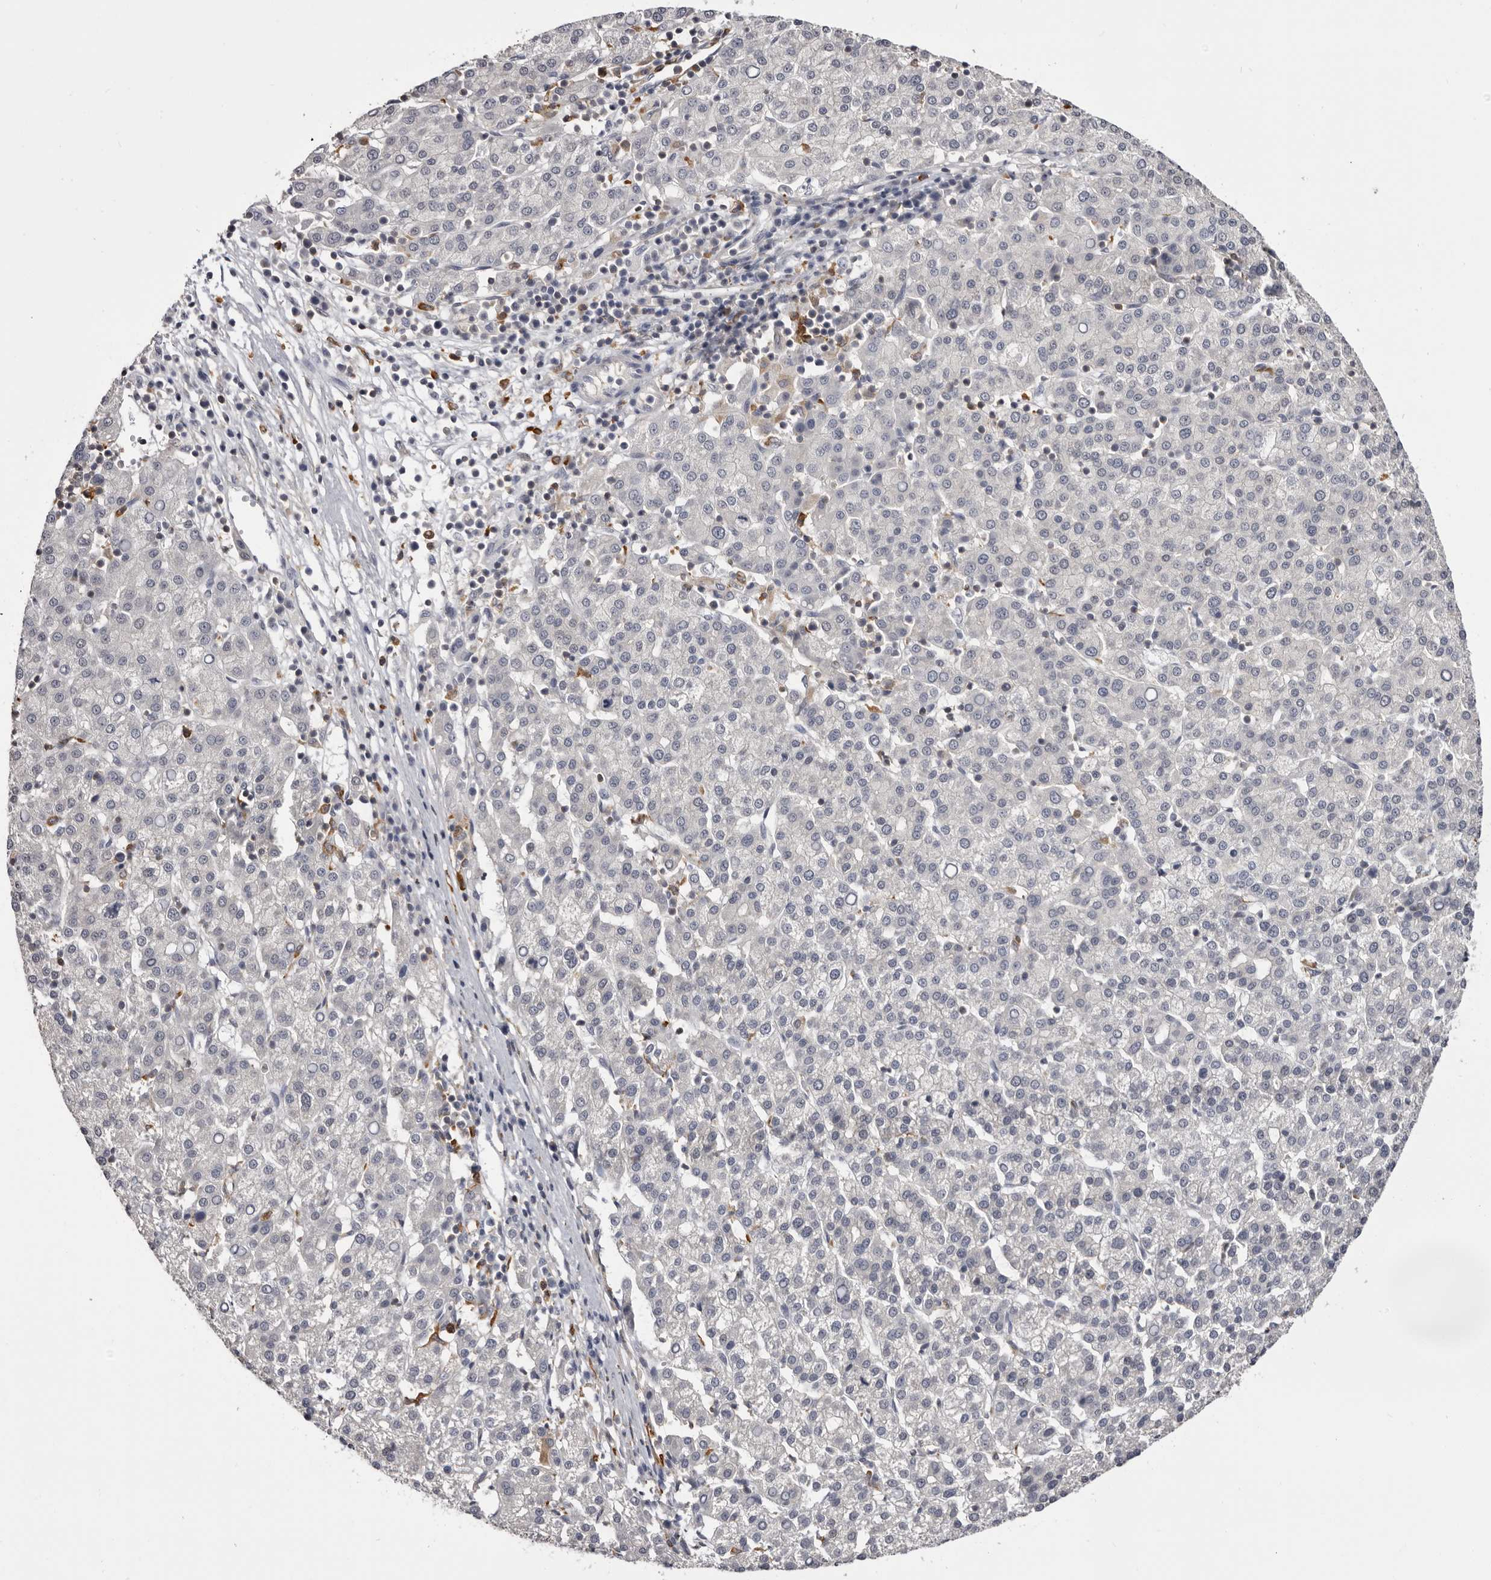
{"staining": {"intensity": "negative", "quantity": "none", "location": "none"}, "tissue": "liver cancer", "cell_type": "Tumor cells", "image_type": "cancer", "snomed": [{"axis": "morphology", "description": "Carcinoma, Hepatocellular, NOS"}, {"axis": "topography", "description": "Liver"}], "caption": "Protein analysis of hepatocellular carcinoma (liver) displays no significant staining in tumor cells. (Immunohistochemistry, brightfield microscopy, high magnification).", "gene": "TNNI1", "patient": {"sex": "female", "age": 58}}